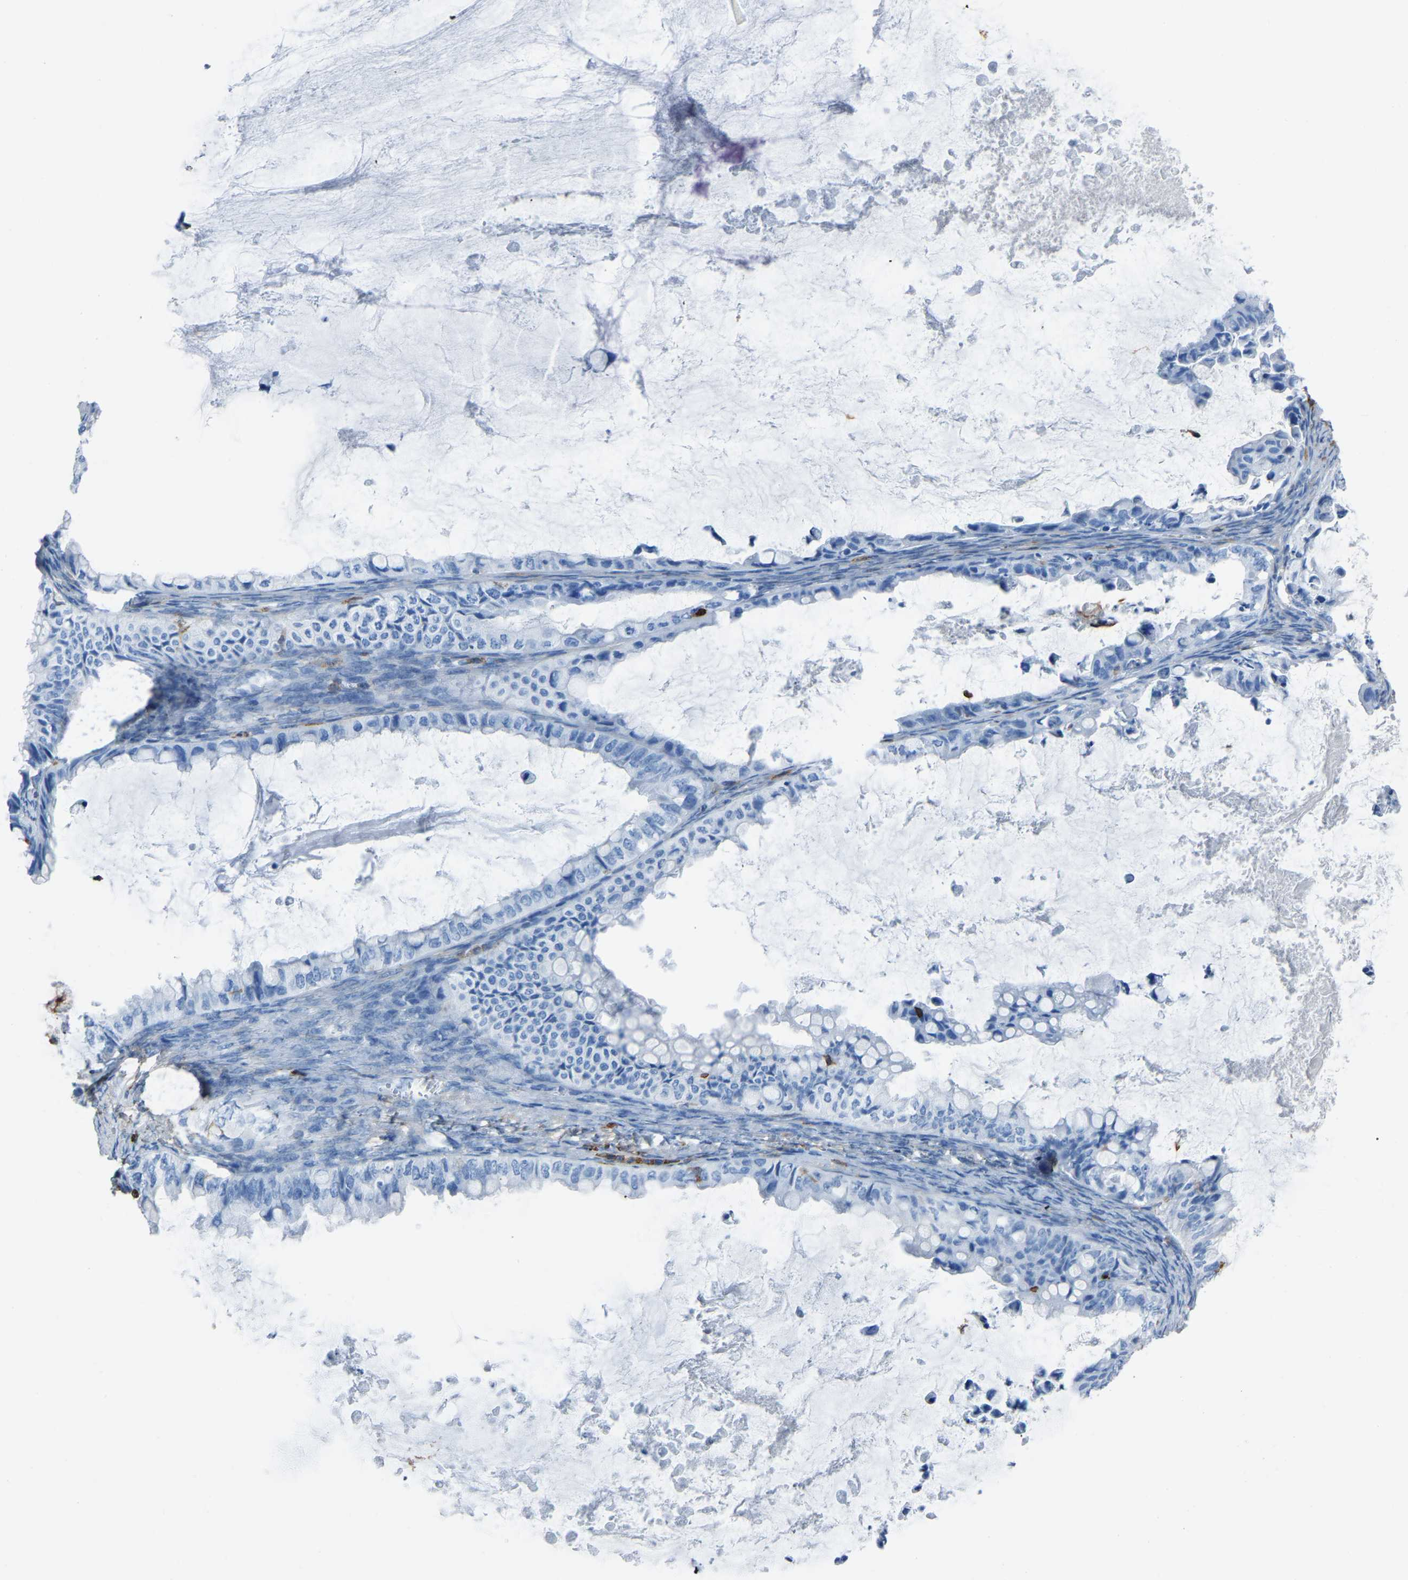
{"staining": {"intensity": "negative", "quantity": "none", "location": "none"}, "tissue": "ovarian cancer", "cell_type": "Tumor cells", "image_type": "cancer", "snomed": [{"axis": "morphology", "description": "Cystadenocarcinoma, mucinous, NOS"}, {"axis": "topography", "description": "Ovary"}], "caption": "Immunohistochemistry (IHC) of human ovarian cancer (mucinous cystadenocarcinoma) displays no positivity in tumor cells.", "gene": "LSP1", "patient": {"sex": "female", "age": 80}}